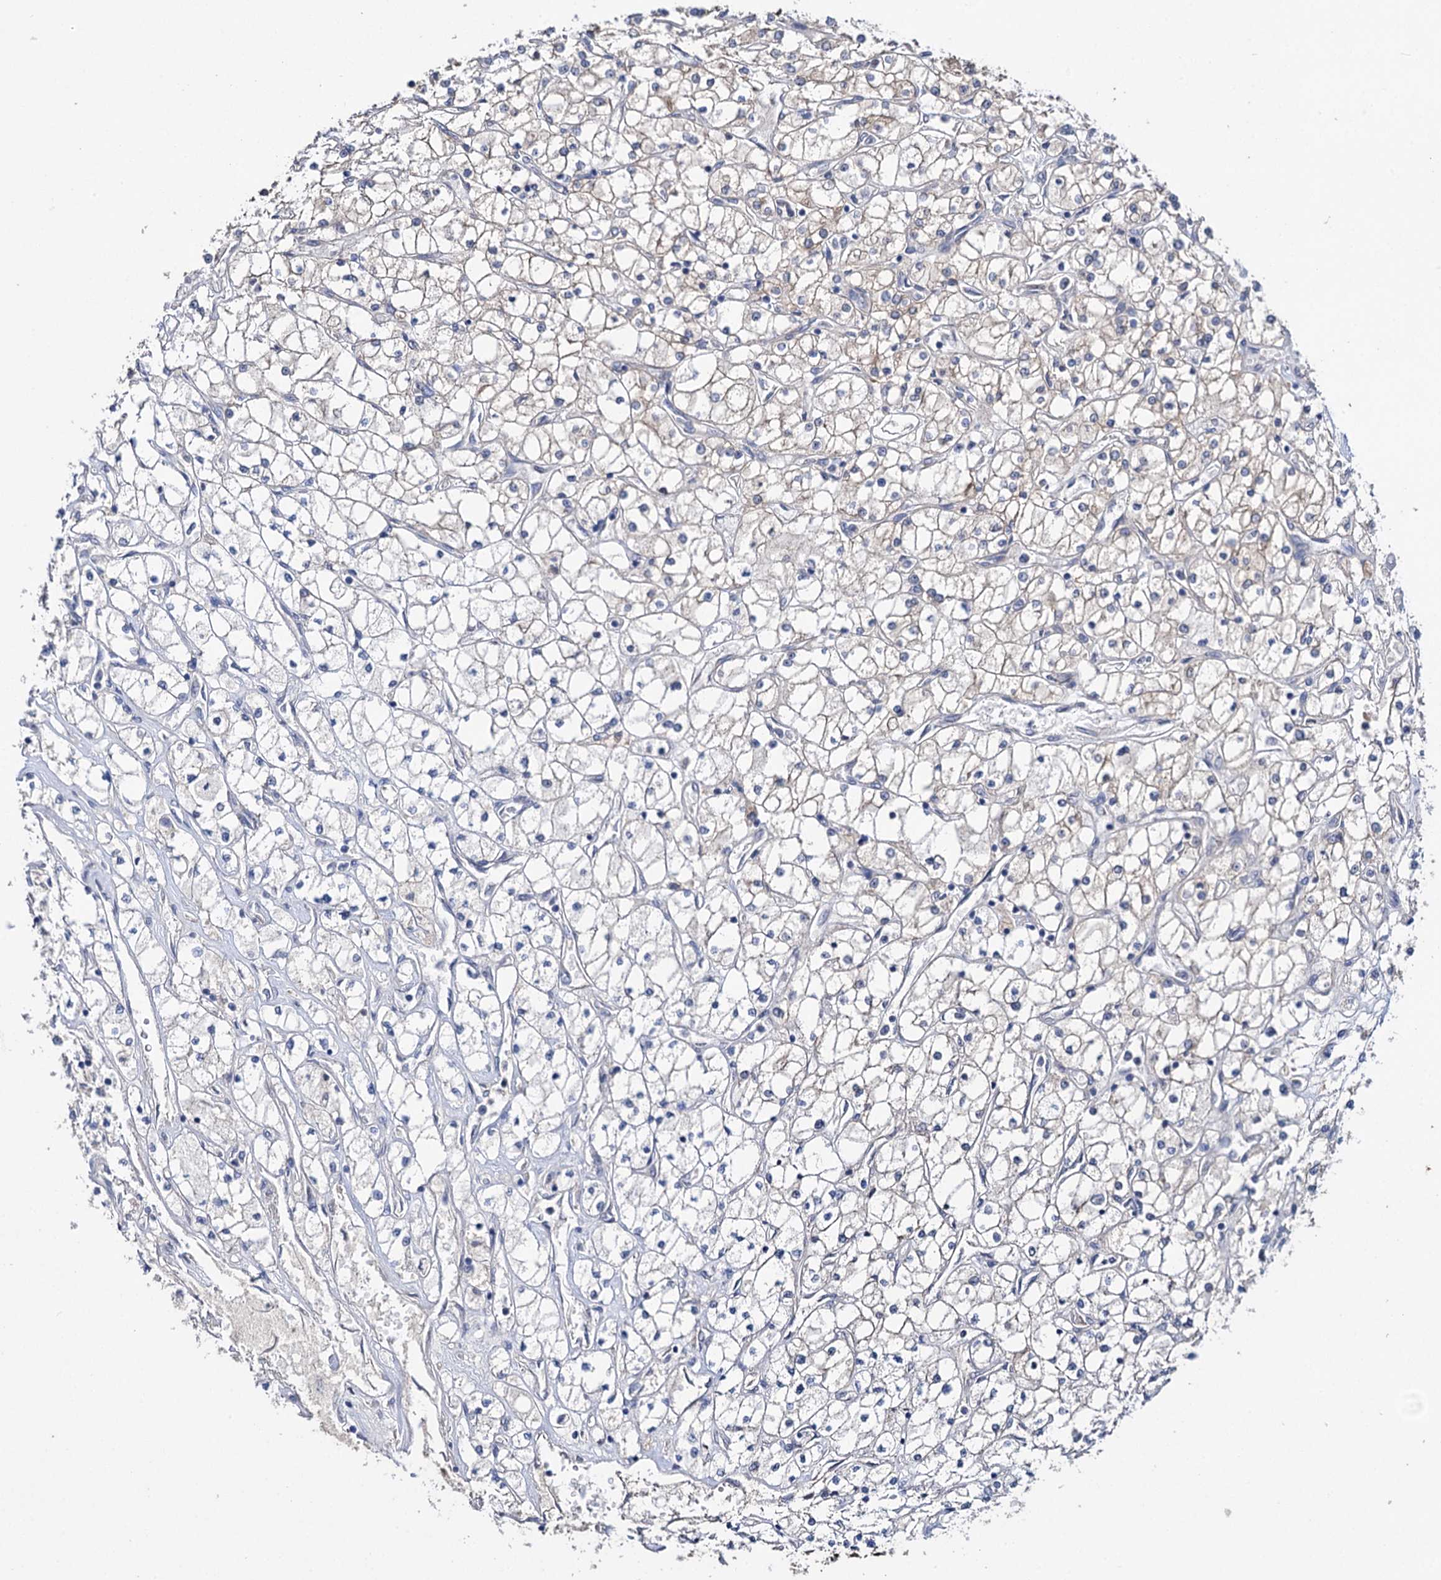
{"staining": {"intensity": "weak", "quantity": "<25%", "location": "cytoplasmic/membranous"}, "tissue": "renal cancer", "cell_type": "Tumor cells", "image_type": "cancer", "snomed": [{"axis": "morphology", "description": "Adenocarcinoma, NOS"}, {"axis": "topography", "description": "Kidney"}], "caption": "An immunohistochemistry micrograph of renal cancer is shown. There is no staining in tumor cells of renal cancer. (DAB immunohistochemistry (IHC) visualized using brightfield microscopy, high magnification).", "gene": "CLPB", "patient": {"sex": "male", "age": 80}}